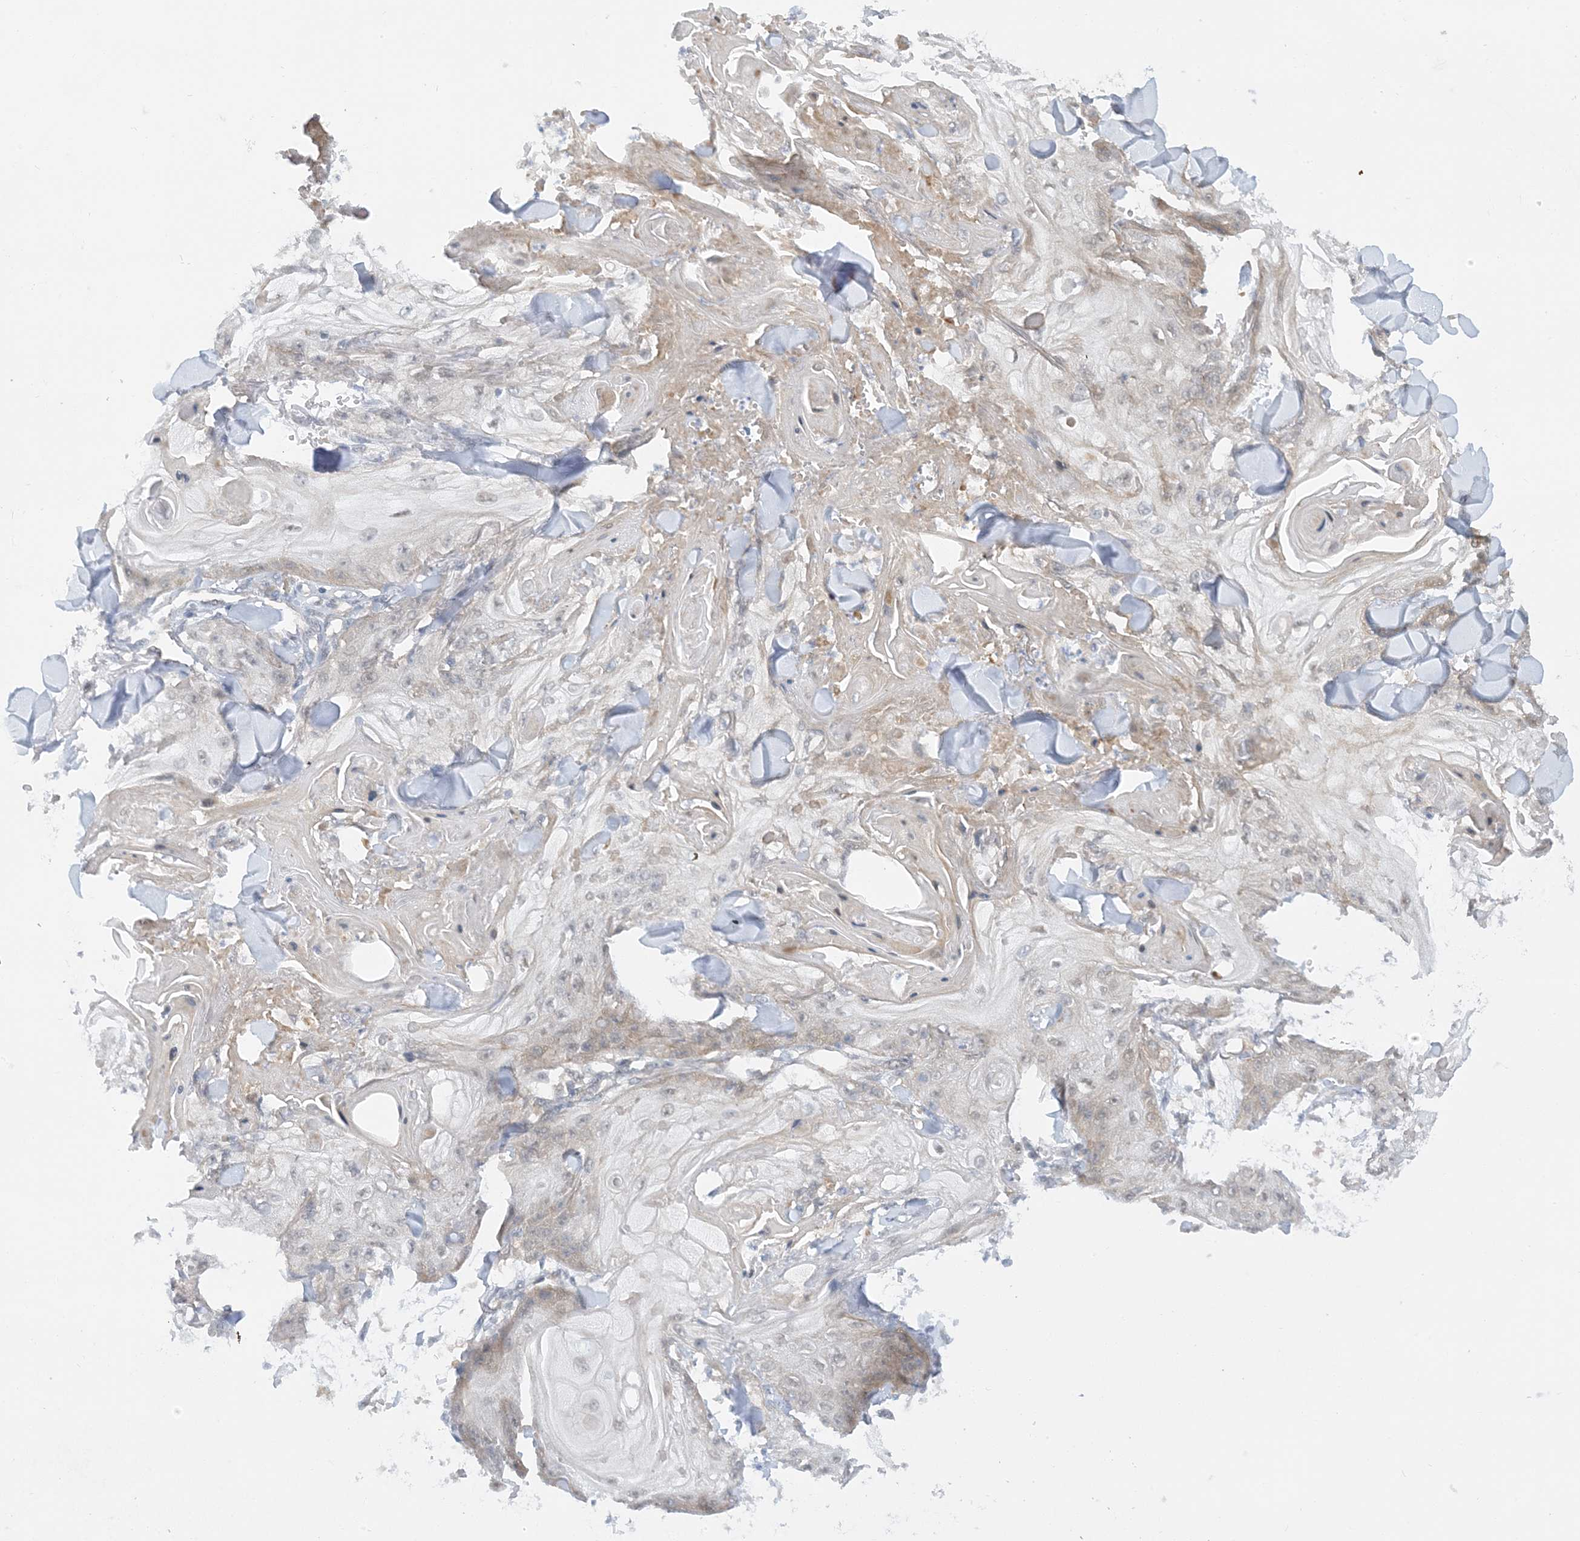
{"staining": {"intensity": "negative", "quantity": "none", "location": "none"}, "tissue": "skin cancer", "cell_type": "Tumor cells", "image_type": "cancer", "snomed": [{"axis": "morphology", "description": "Squamous cell carcinoma, NOS"}, {"axis": "topography", "description": "Skin"}], "caption": "High magnification brightfield microscopy of skin cancer (squamous cell carcinoma) stained with DAB (3,3'-diaminobenzidine) (brown) and counterstained with hematoxylin (blue): tumor cells show no significant staining. (Stains: DAB immunohistochemistry (IHC) with hematoxylin counter stain, Microscopy: brightfield microscopy at high magnification).", "gene": "WDR26", "patient": {"sex": "male", "age": 74}}